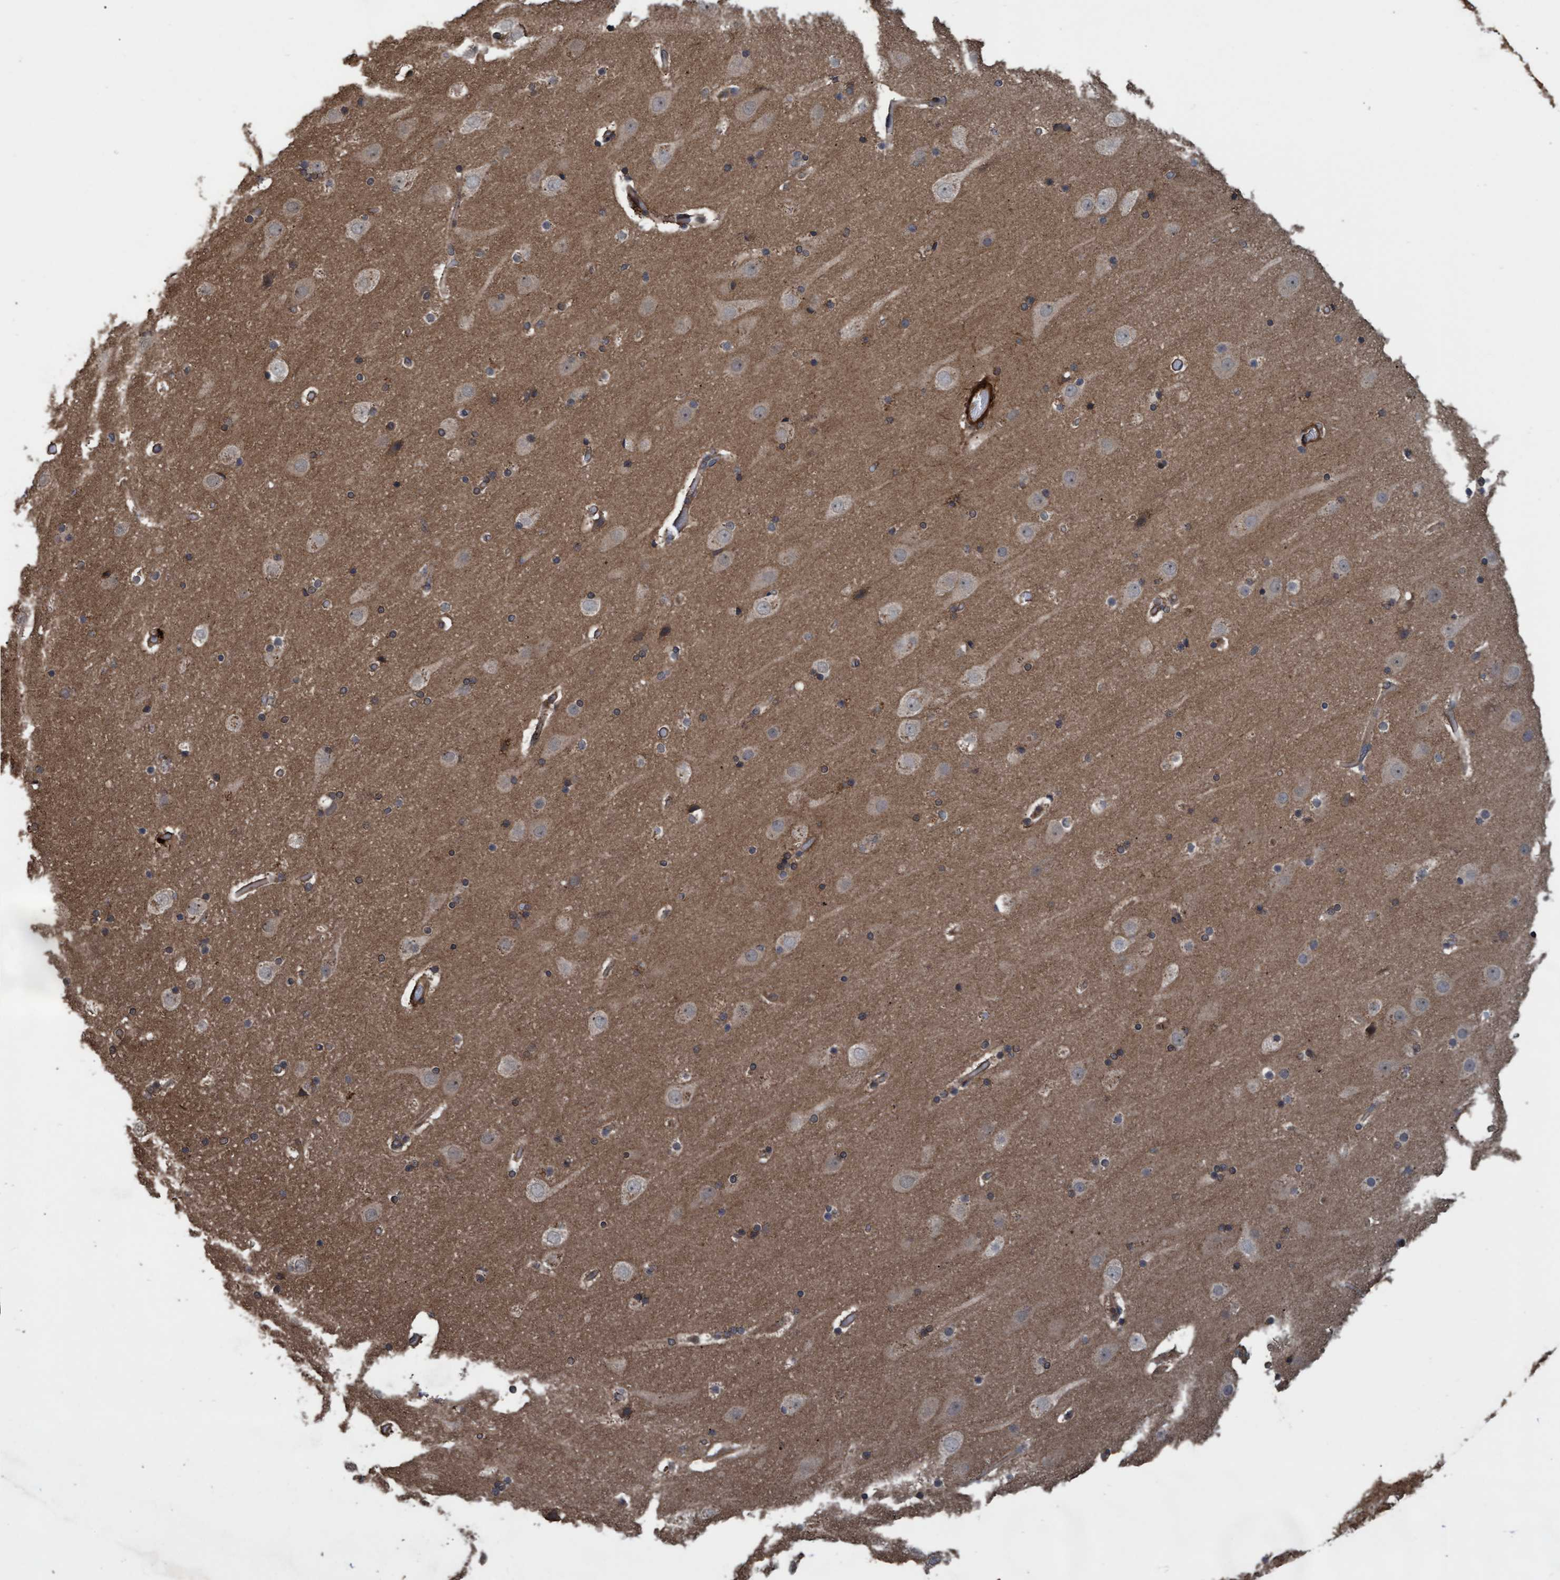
{"staining": {"intensity": "negative", "quantity": "none", "location": "none"}, "tissue": "cerebral cortex", "cell_type": "Endothelial cells", "image_type": "normal", "snomed": [{"axis": "morphology", "description": "Normal tissue, NOS"}, {"axis": "topography", "description": "Cerebral cortex"}], "caption": "This is an immunohistochemistry (IHC) histopathology image of normal cerebral cortex. There is no expression in endothelial cells.", "gene": "GGT6", "patient": {"sex": "male", "age": 57}}